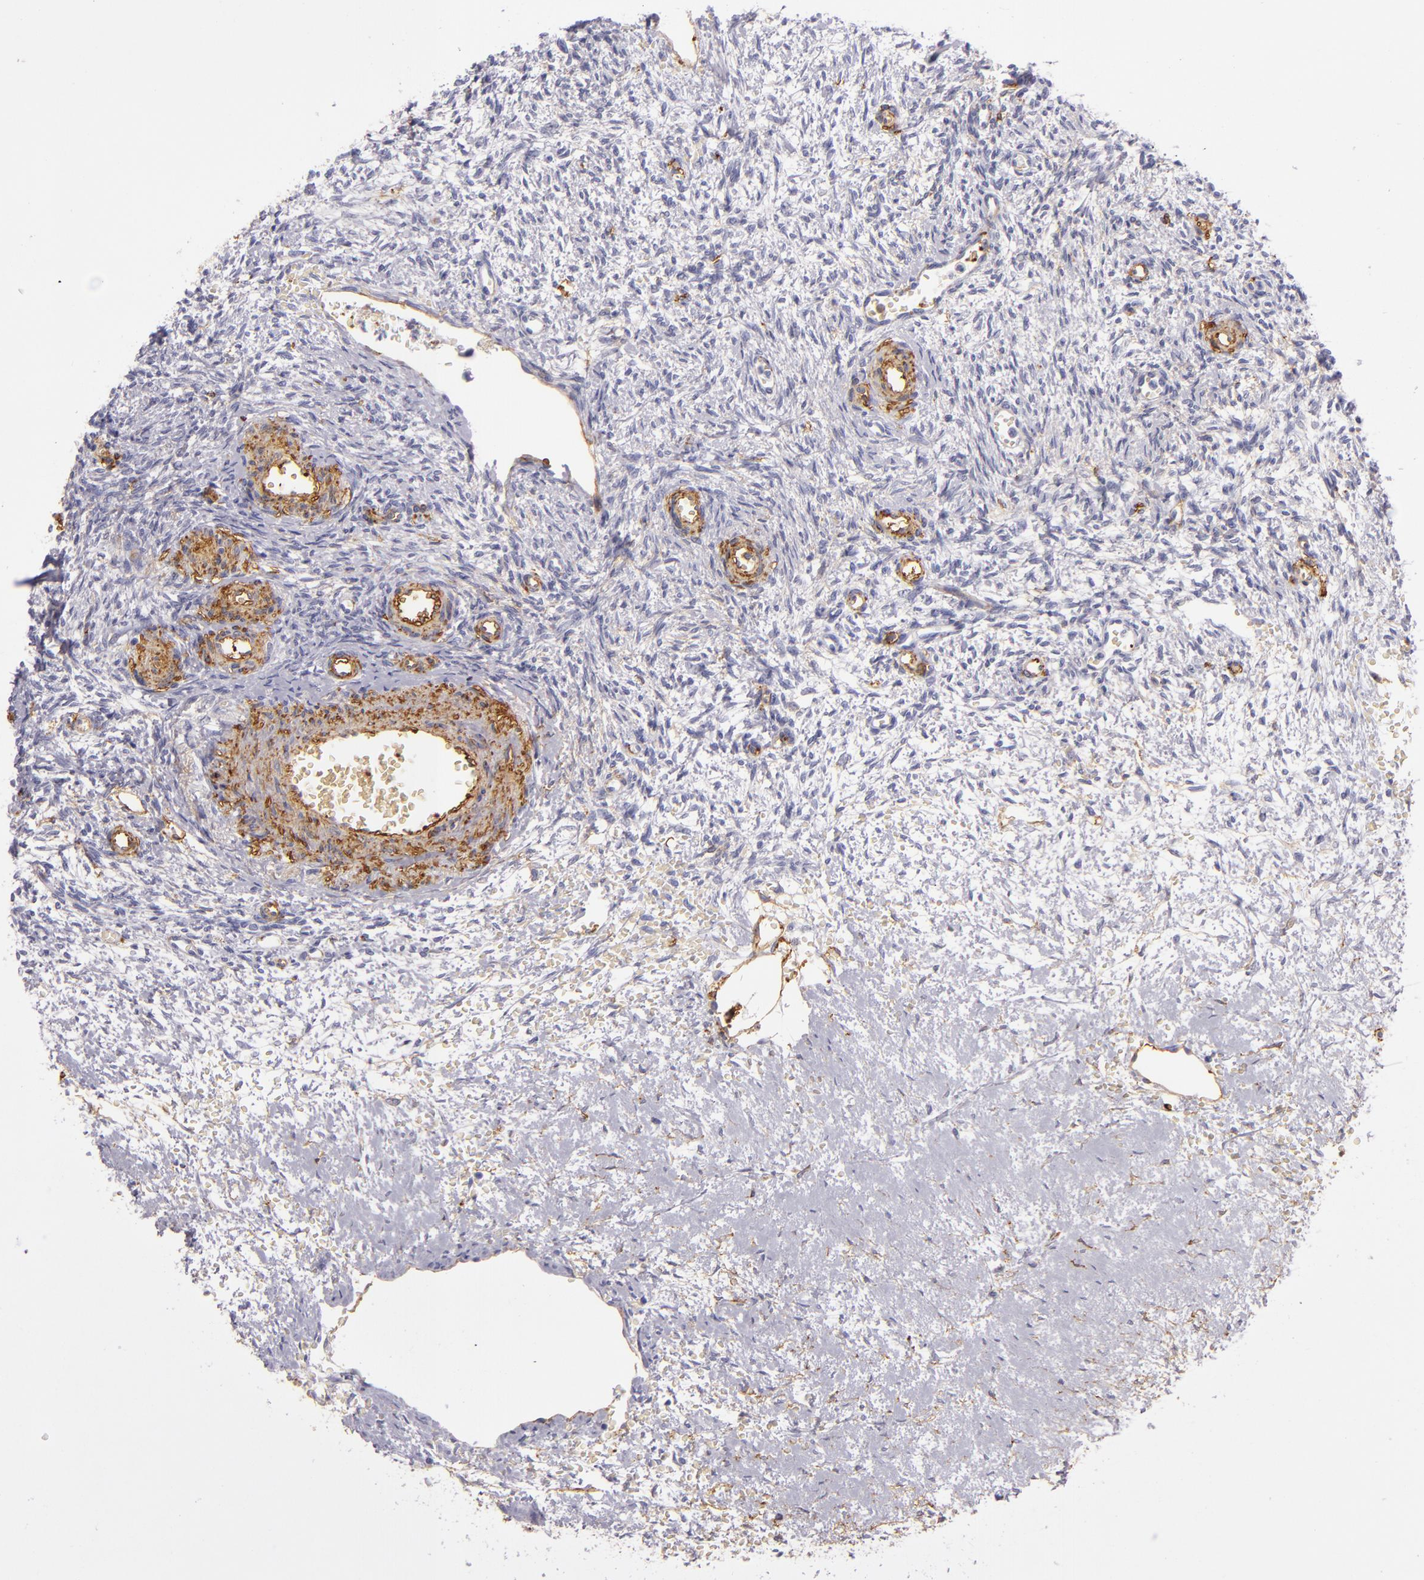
{"staining": {"intensity": "moderate", "quantity": ">75%", "location": "cytoplasmic/membranous"}, "tissue": "ovary", "cell_type": "Follicle cells", "image_type": "normal", "snomed": [{"axis": "morphology", "description": "Normal tissue, NOS"}, {"axis": "topography", "description": "Ovary"}], "caption": "The histopathology image reveals a brown stain indicating the presence of a protein in the cytoplasmic/membranous of follicle cells in ovary. (DAB = brown stain, brightfield microscopy at high magnification).", "gene": "CD9", "patient": {"sex": "female", "age": 39}}